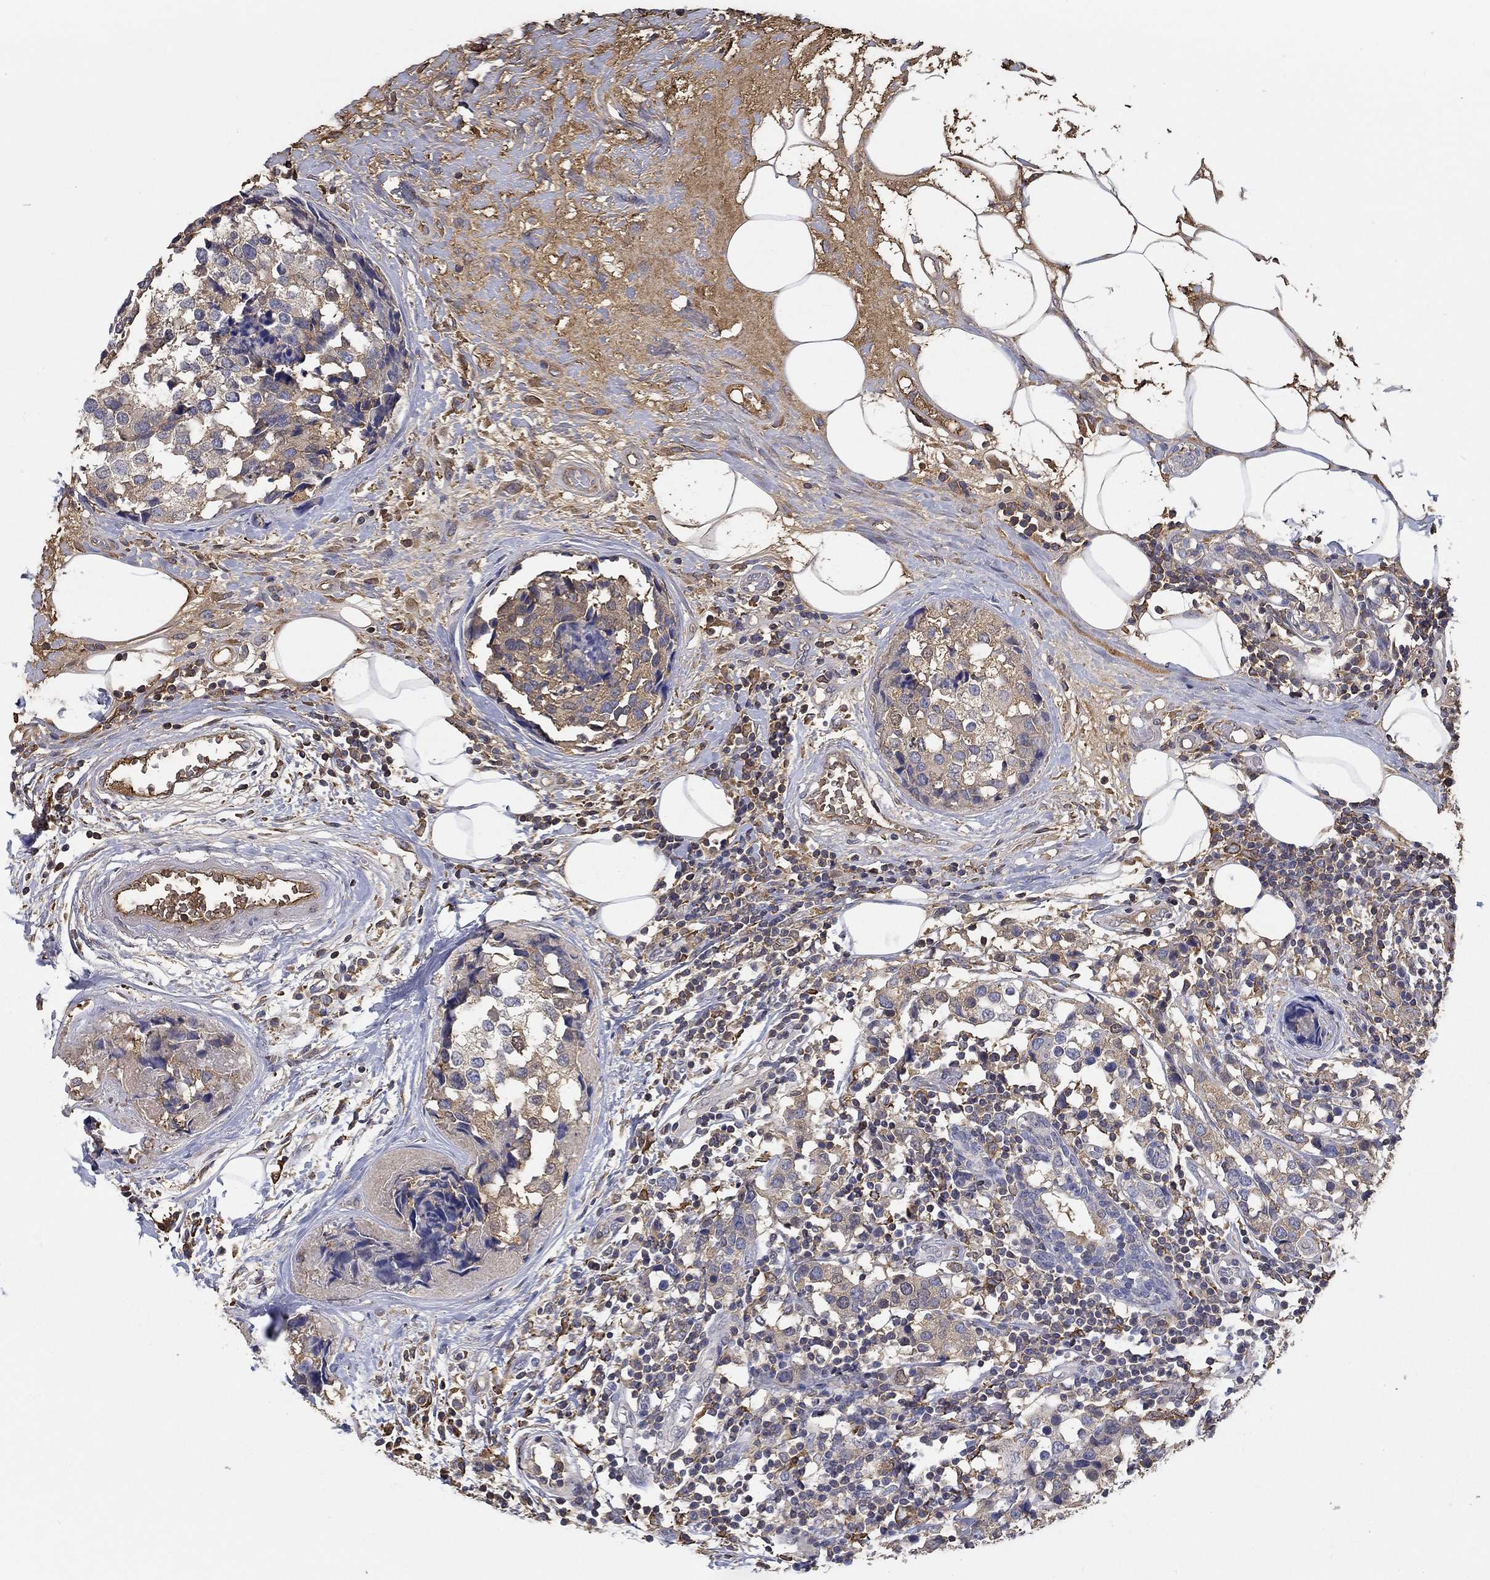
{"staining": {"intensity": "weak", "quantity": "<25%", "location": "cytoplasmic/membranous"}, "tissue": "breast cancer", "cell_type": "Tumor cells", "image_type": "cancer", "snomed": [{"axis": "morphology", "description": "Lobular carcinoma"}, {"axis": "topography", "description": "Breast"}], "caption": "An immunohistochemistry (IHC) image of breast cancer (lobular carcinoma) is shown. There is no staining in tumor cells of breast cancer (lobular carcinoma).", "gene": "IL10", "patient": {"sex": "female", "age": 59}}